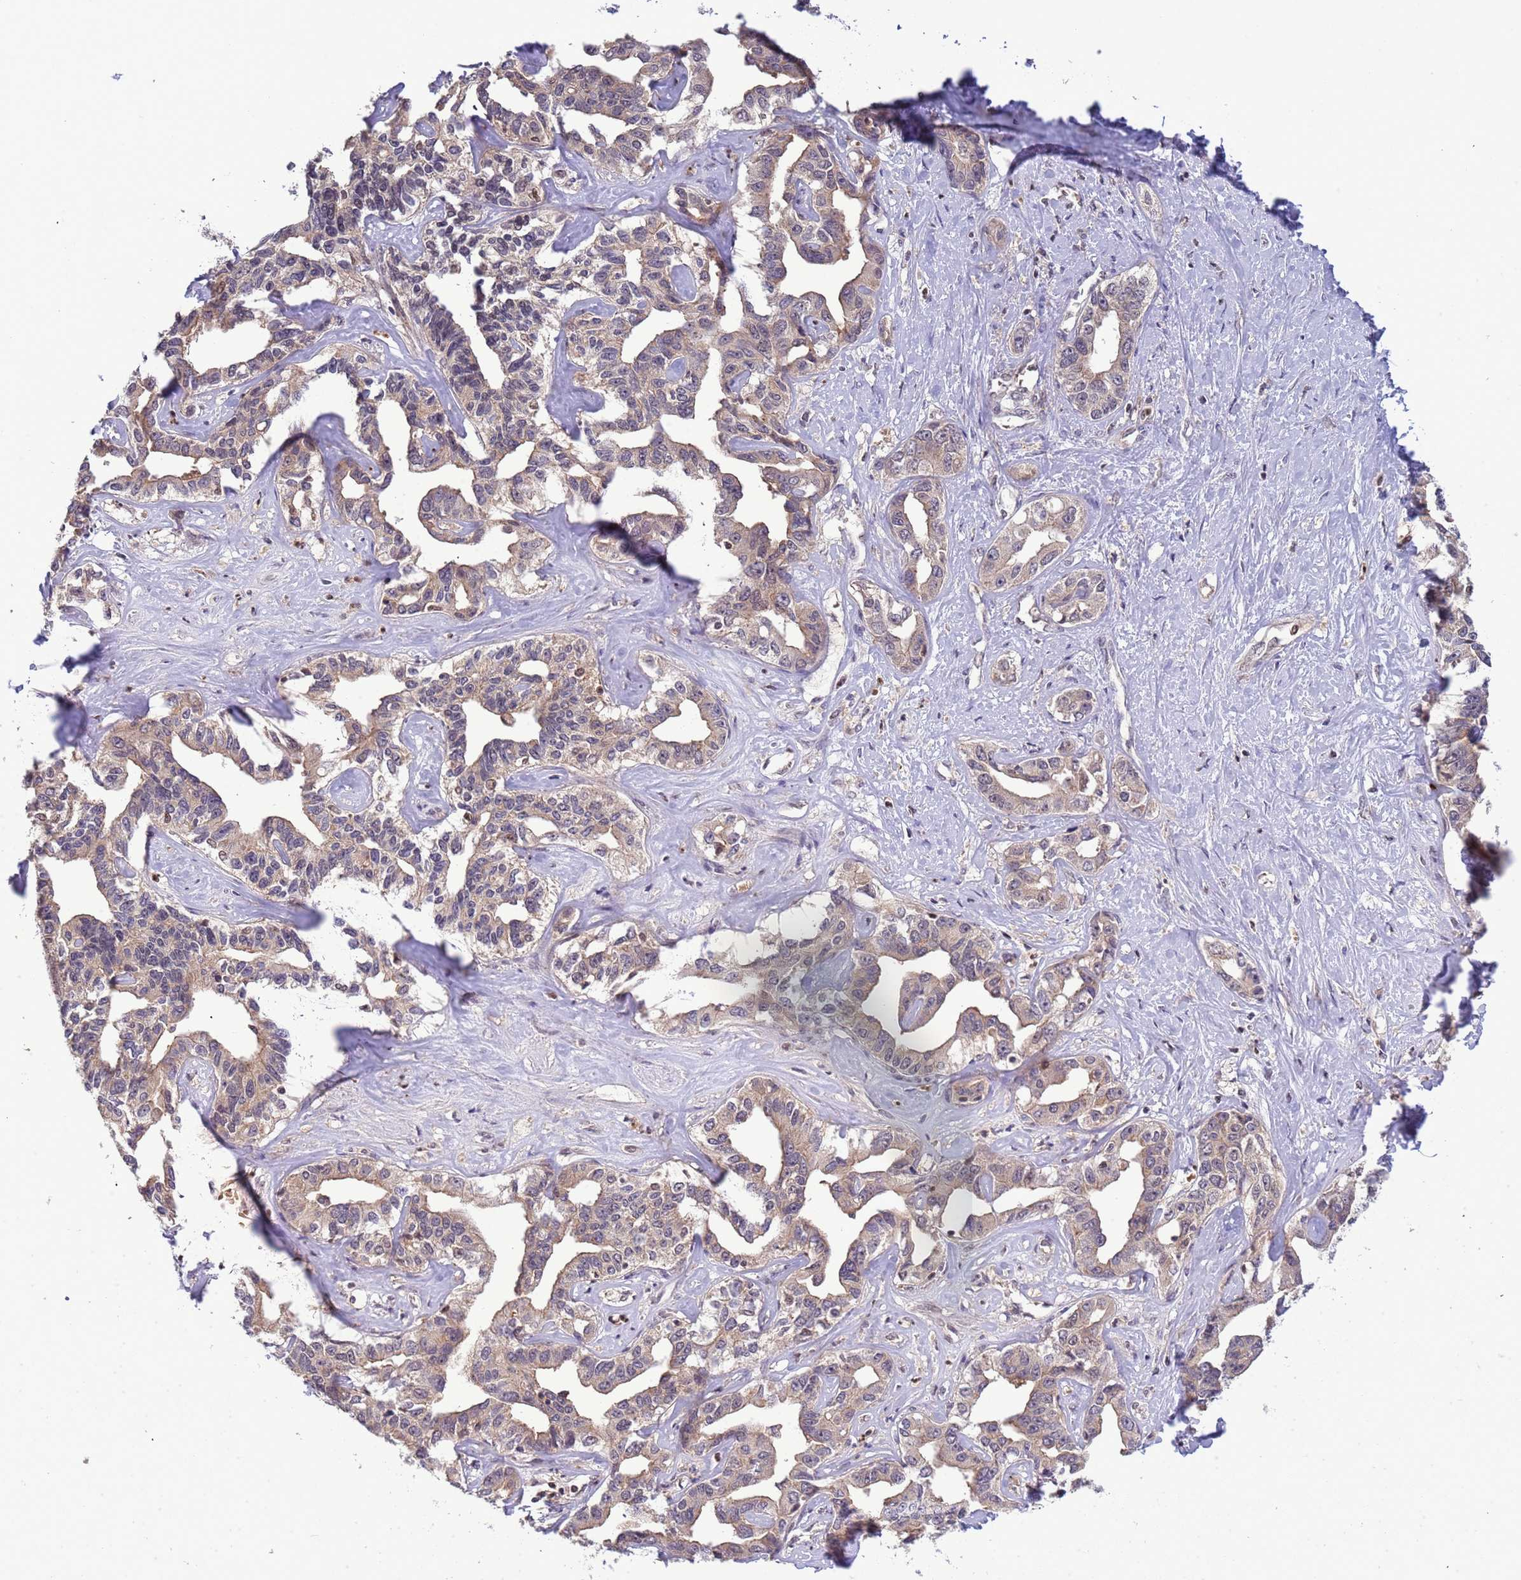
{"staining": {"intensity": "weak", "quantity": "25%-75%", "location": "cytoplasmic/membranous"}, "tissue": "liver cancer", "cell_type": "Tumor cells", "image_type": "cancer", "snomed": [{"axis": "morphology", "description": "Cholangiocarcinoma"}, {"axis": "topography", "description": "Liver"}], "caption": "DAB immunohistochemical staining of liver cholangiocarcinoma demonstrates weak cytoplasmic/membranous protein positivity in about 25%-75% of tumor cells. The staining was performed using DAB (3,3'-diaminobenzidine) to visualize the protein expression in brown, while the nuclei were stained in blue with hematoxylin (Magnification: 20x).", "gene": "CD53", "patient": {"sex": "male", "age": 59}}